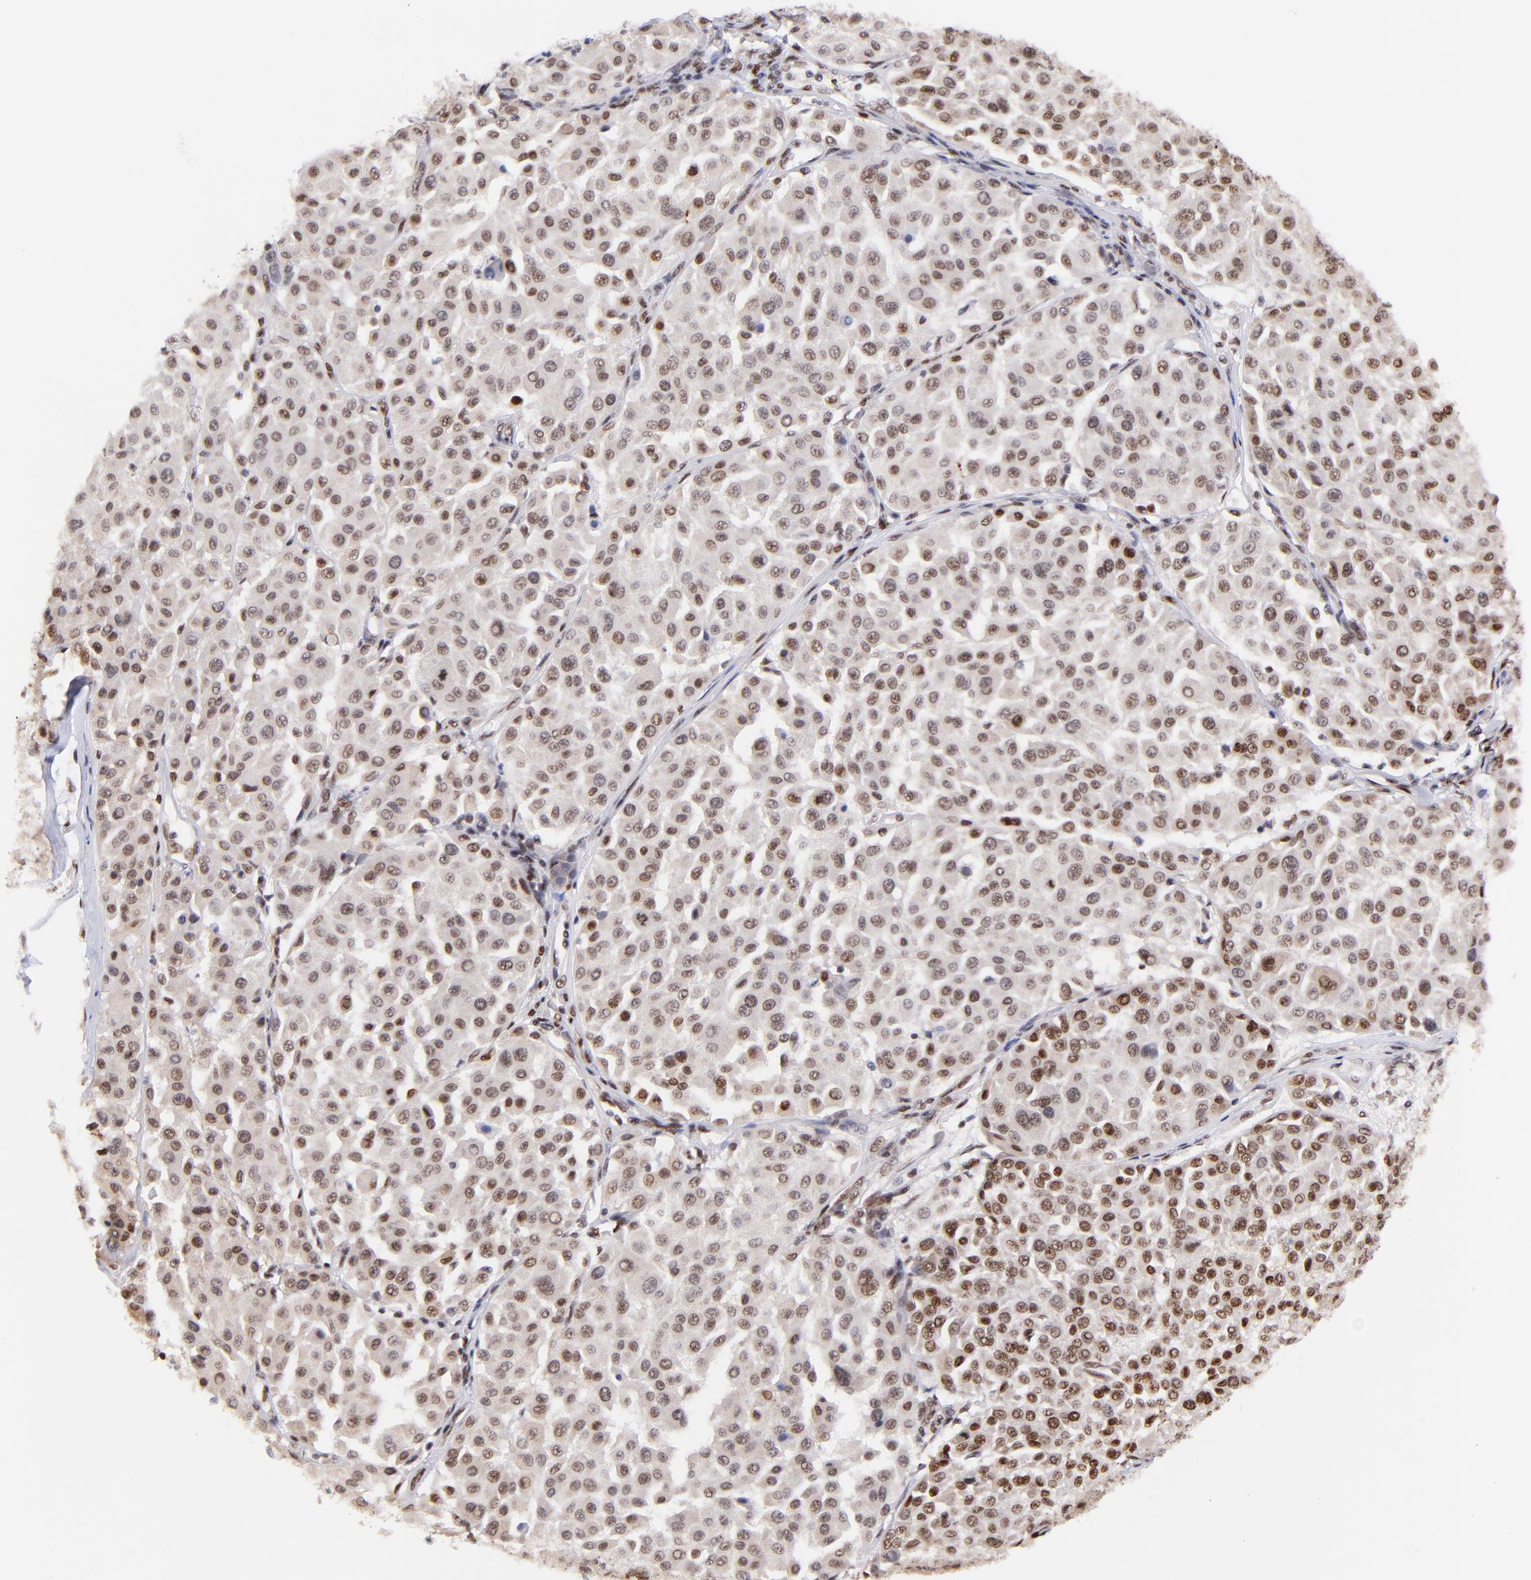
{"staining": {"intensity": "moderate", "quantity": ">75%", "location": "nuclear"}, "tissue": "melanoma", "cell_type": "Tumor cells", "image_type": "cancer", "snomed": [{"axis": "morphology", "description": "Malignant melanoma, Metastatic site"}, {"axis": "topography", "description": "Soft tissue"}], "caption": "Malignant melanoma (metastatic site) tissue displays moderate nuclear expression in approximately >75% of tumor cells (Stains: DAB in brown, nuclei in blue, Microscopy: brightfield microscopy at high magnification).", "gene": "MIDEAS", "patient": {"sex": "male", "age": 41}}